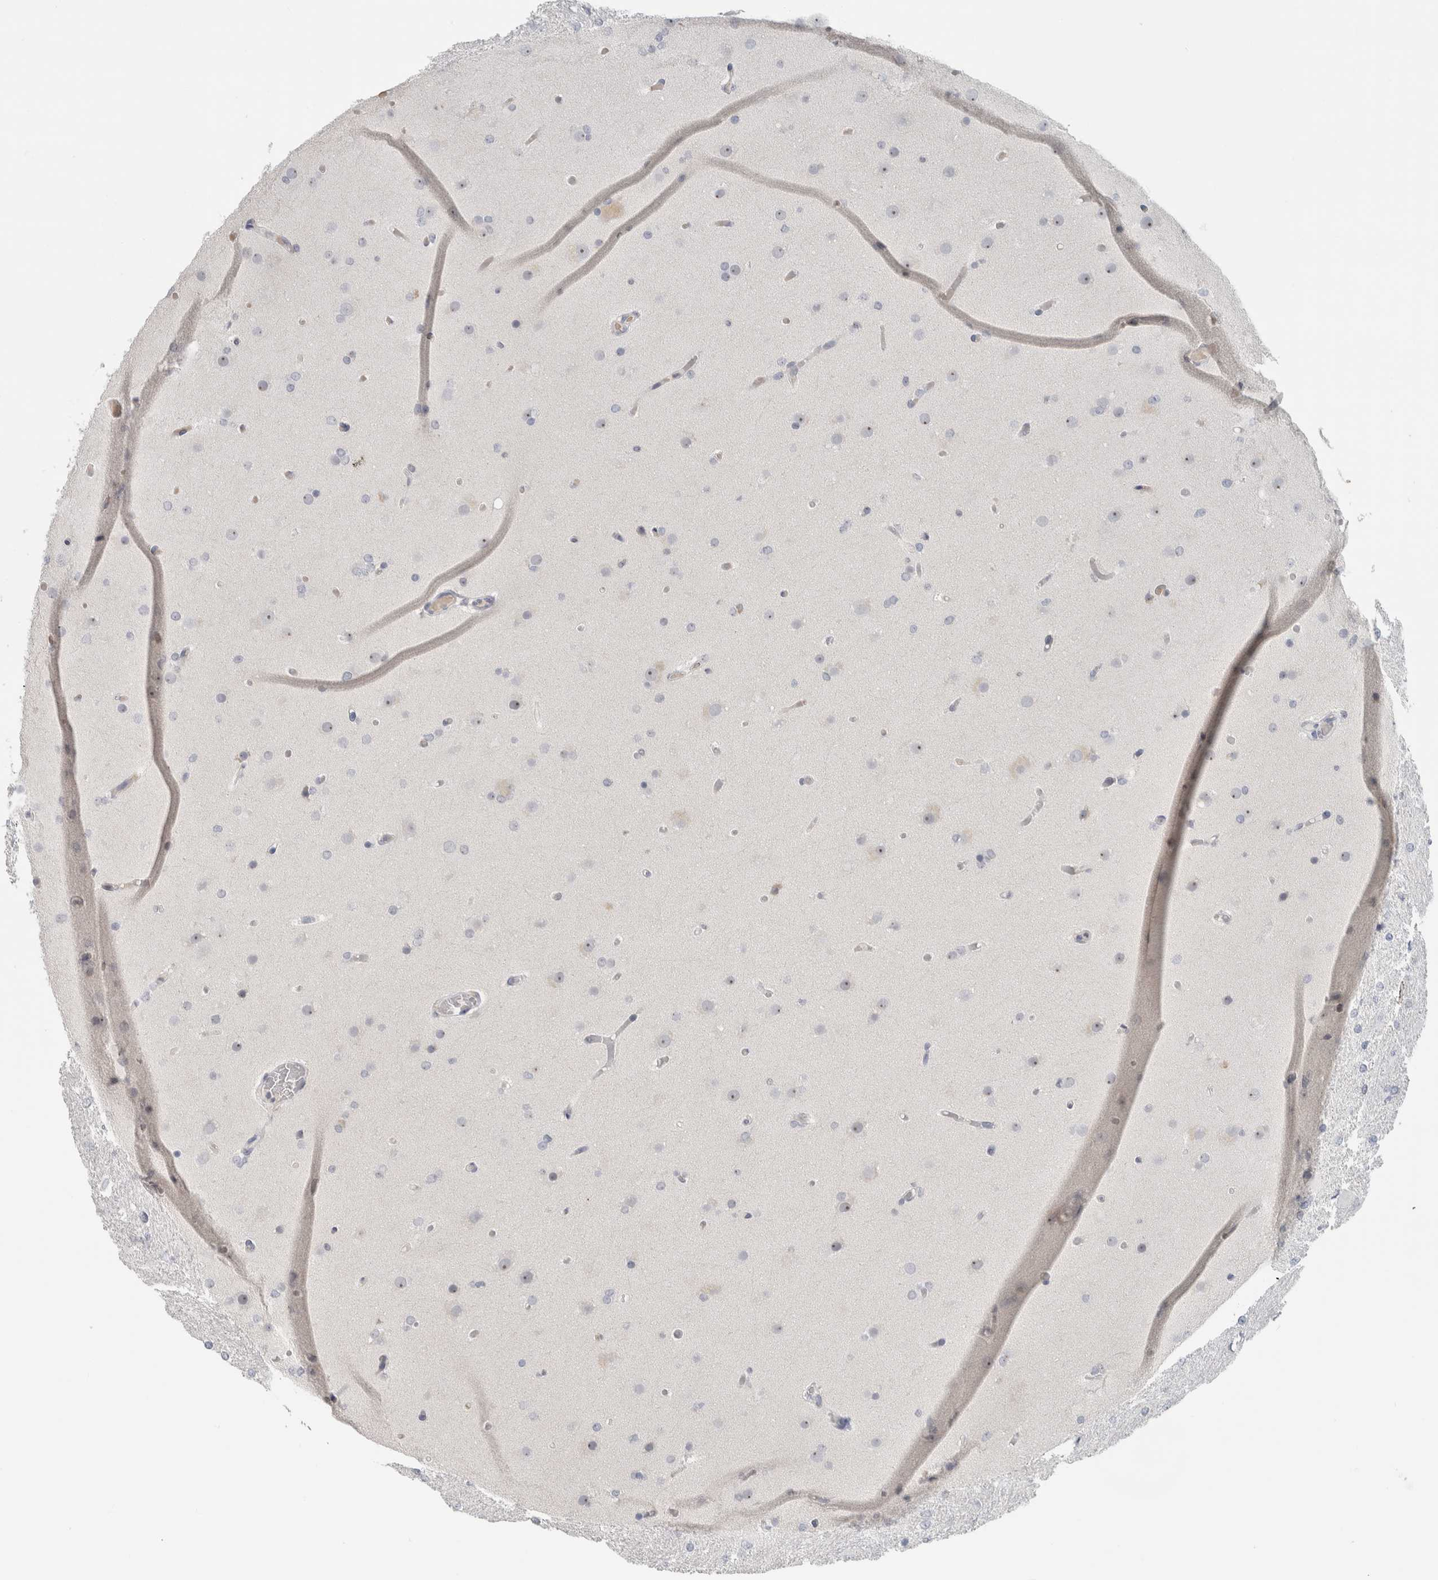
{"staining": {"intensity": "negative", "quantity": "none", "location": "none"}, "tissue": "glioma", "cell_type": "Tumor cells", "image_type": "cancer", "snomed": [{"axis": "morphology", "description": "Glioma, malignant, High grade"}, {"axis": "topography", "description": "Cerebral cortex"}], "caption": "High power microscopy micrograph of an immunohistochemistry (IHC) image of glioma, revealing no significant positivity in tumor cells.", "gene": "FMR1NB", "patient": {"sex": "female", "age": 36}}